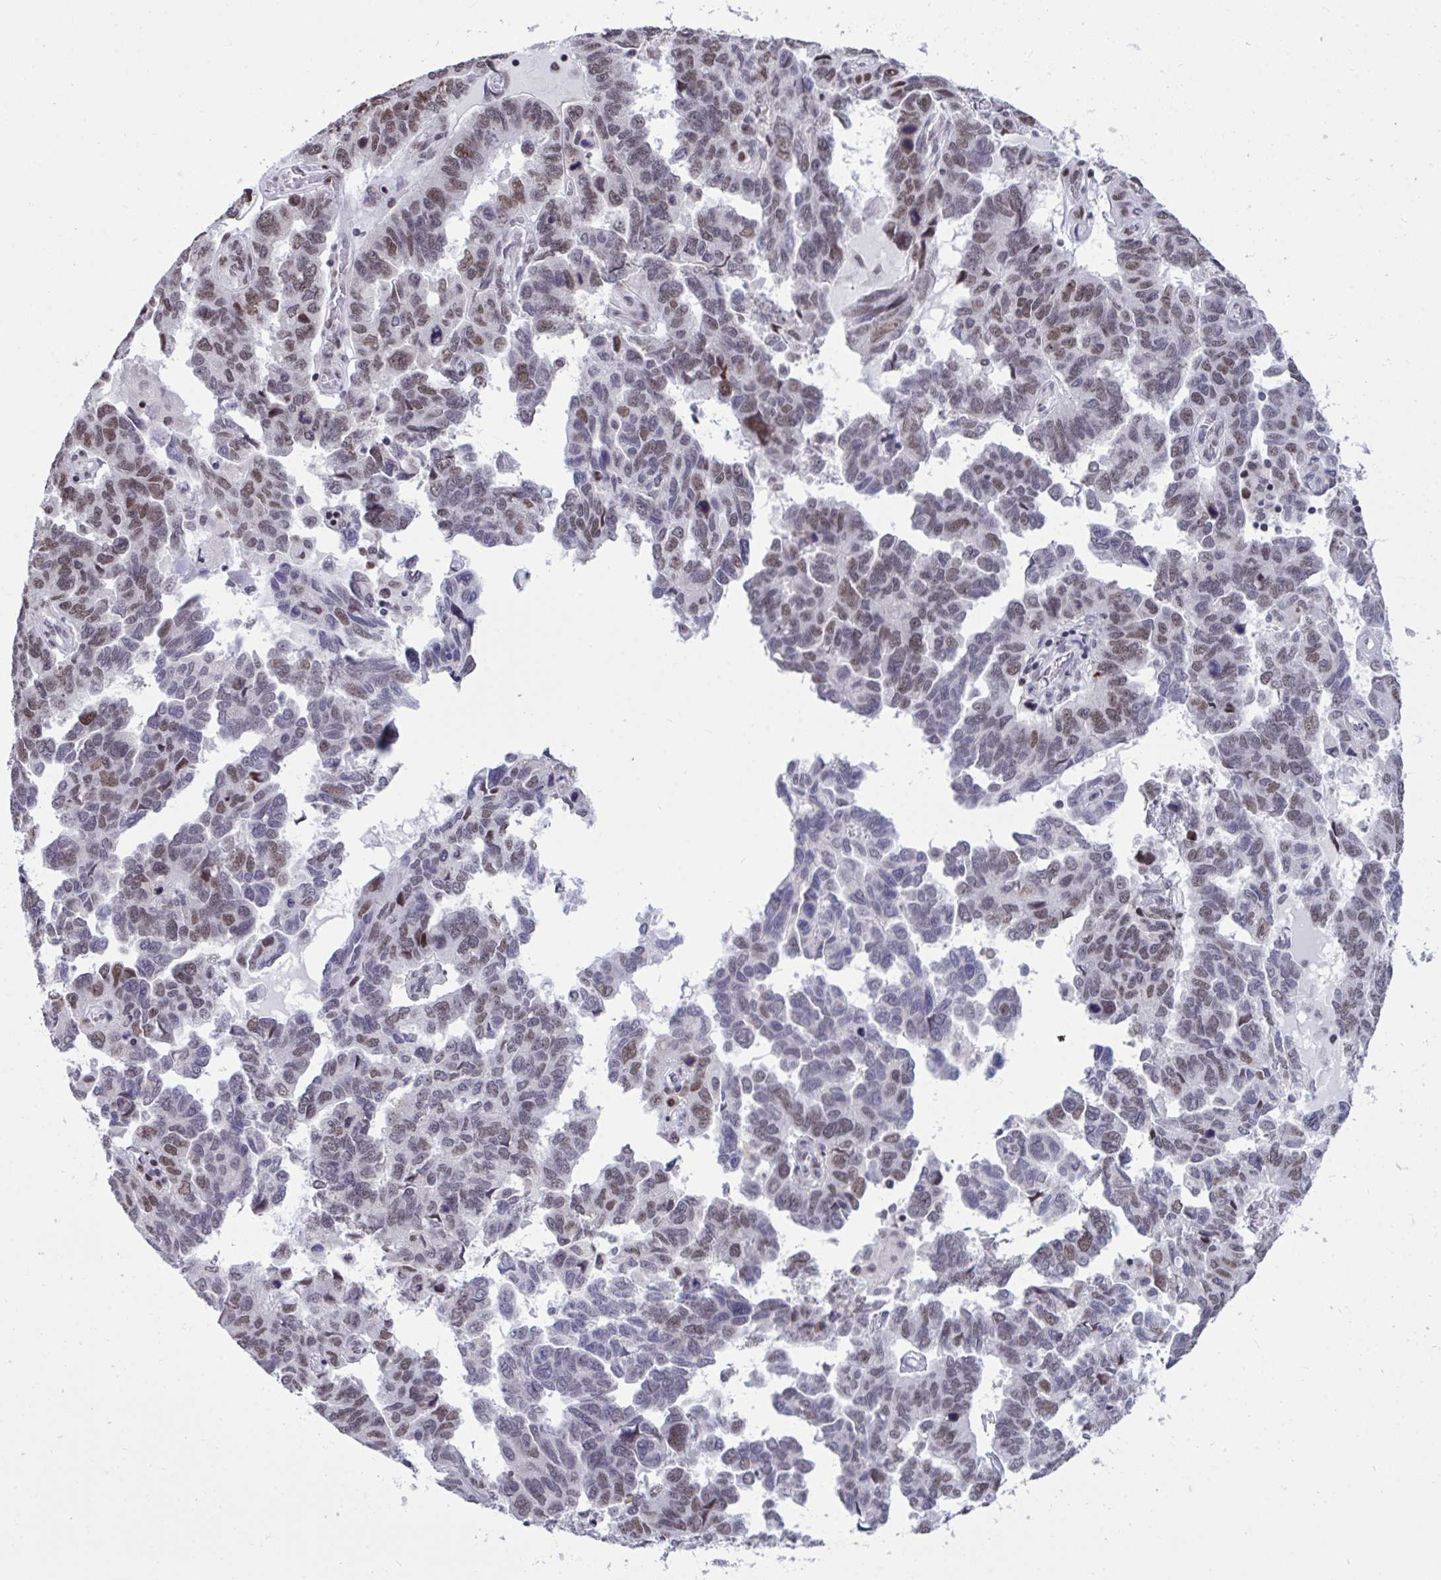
{"staining": {"intensity": "moderate", "quantity": "25%-75%", "location": "nuclear"}, "tissue": "ovarian cancer", "cell_type": "Tumor cells", "image_type": "cancer", "snomed": [{"axis": "morphology", "description": "Cystadenocarcinoma, serous, NOS"}, {"axis": "topography", "description": "Ovary"}], "caption": "This micrograph exhibits immunohistochemistry staining of ovarian cancer, with medium moderate nuclear staining in about 25%-75% of tumor cells.", "gene": "C1QL2", "patient": {"sex": "female", "age": 64}}